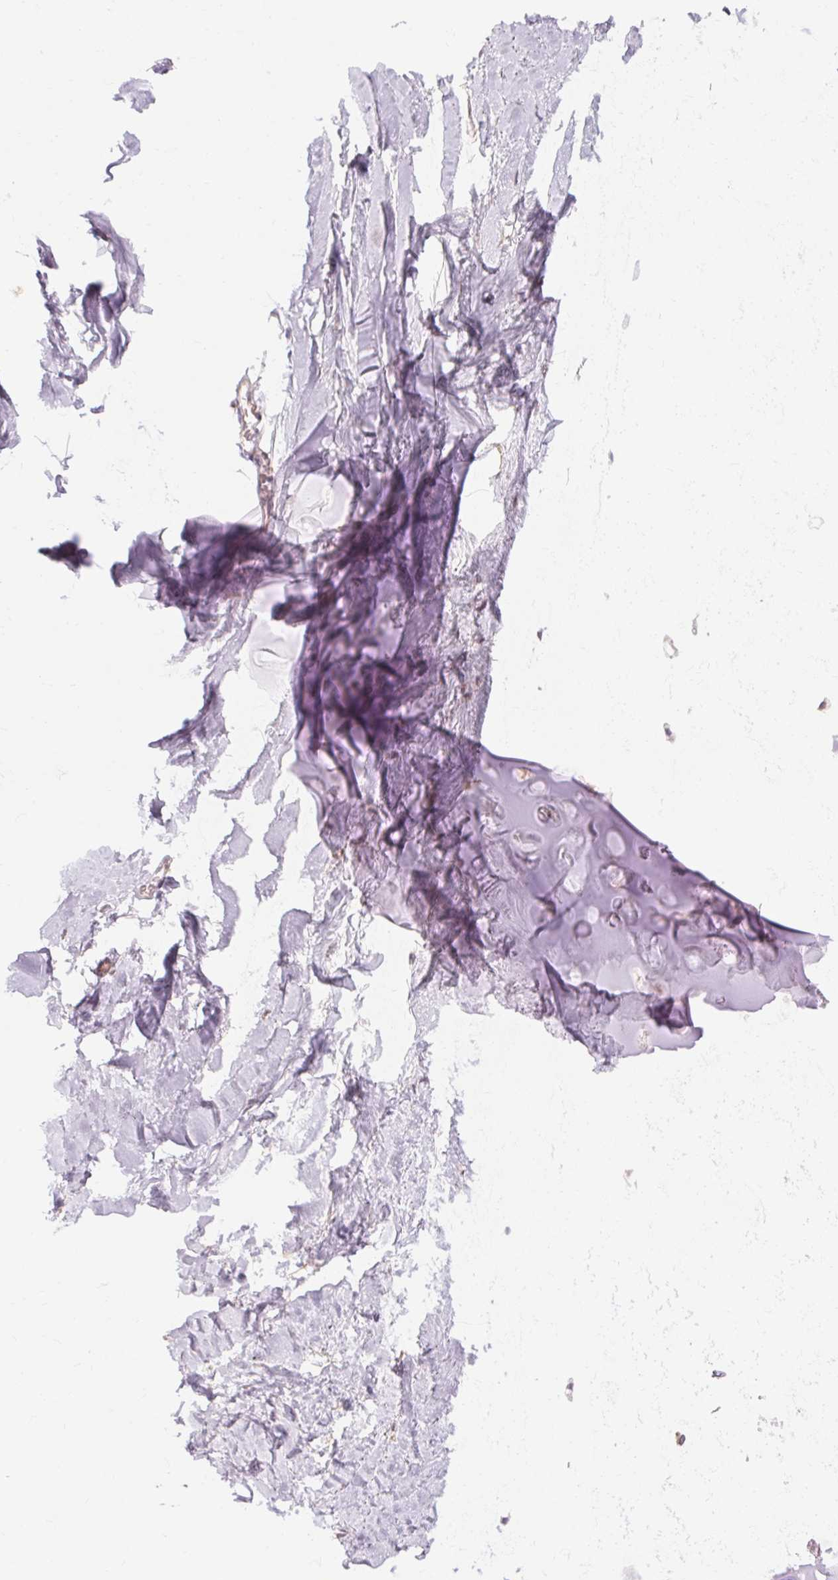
{"staining": {"intensity": "negative", "quantity": "none", "location": "none"}, "tissue": "adipose tissue", "cell_type": "Adipocytes", "image_type": "normal", "snomed": [{"axis": "morphology", "description": "Normal tissue, NOS"}, {"axis": "topography", "description": "Cartilage tissue"}, {"axis": "topography", "description": "Bronchus"}], "caption": "Protein analysis of unremarkable adipose tissue exhibits no significant staining in adipocytes. The staining was performed using DAB (3,3'-diaminobenzidine) to visualize the protein expression in brown, while the nuclei were stained in blue with hematoxylin (Magnification: 20x).", "gene": "TM6SF1", "patient": {"sex": "female", "age": 79}}